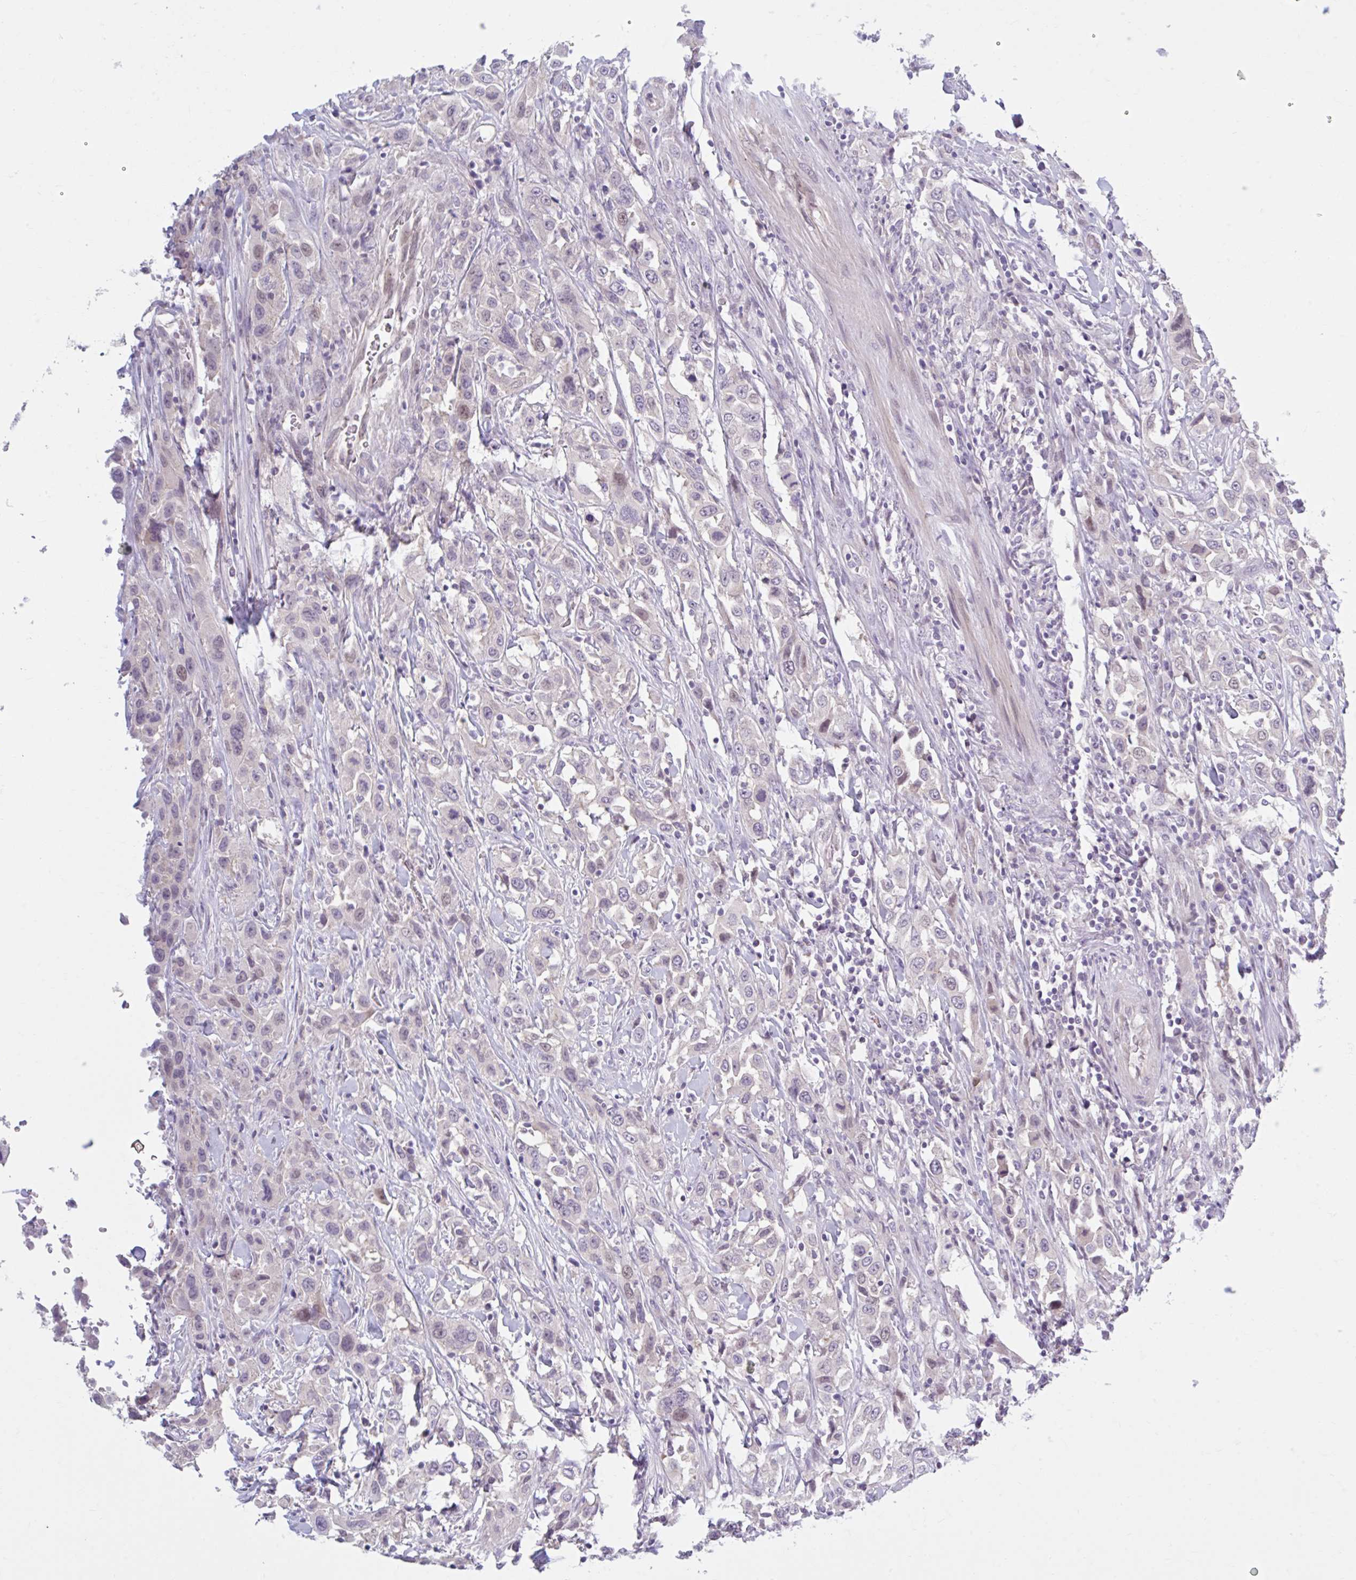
{"staining": {"intensity": "negative", "quantity": "none", "location": "none"}, "tissue": "urothelial cancer", "cell_type": "Tumor cells", "image_type": "cancer", "snomed": [{"axis": "morphology", "description": "Urothelial carcinoma, High grade"}, {"axis": "topography", "description": "Urinary bladder"}], "caption": "Tumor cells show no significant protein expression in high-grade urothelial carcinoma. (Brightfield microscopy of DAB immunohistochemistry (IHC) at high magnification).", "gene": "FAM153A", "patient": {"sex": "male", "age": 61}}